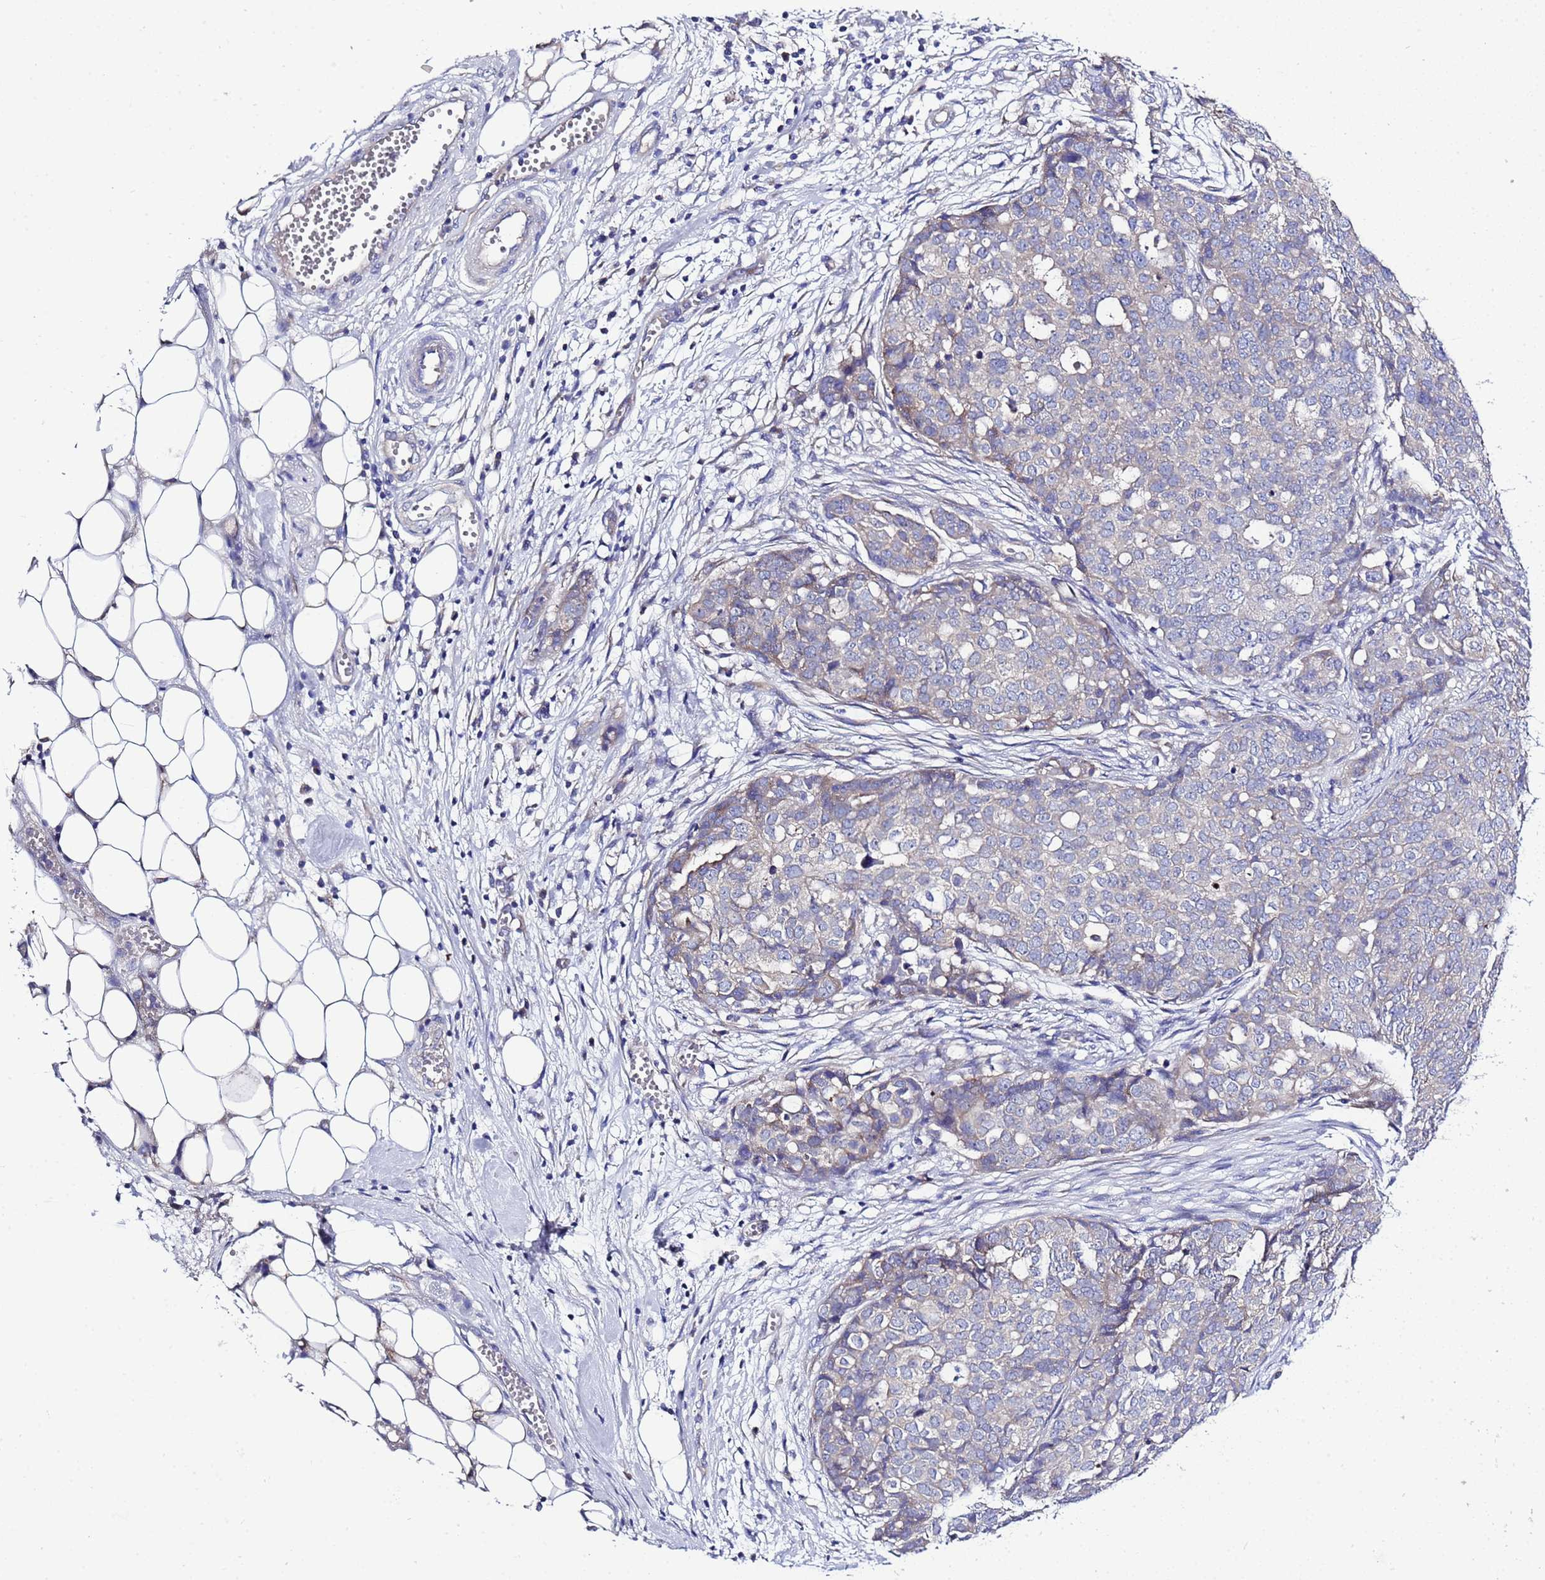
{"staining": {"intensity": "negative", "quantity": "none", "location": "none"}, "tissue": "ovarian cancer", "cell_type": "Tumor cells", "image_type": "cancer", "snomed": [{"axis": "morphology", "description": "Cystadenocarcinoma, serous, NOS"}, {"axis": "topography", "description": "Soft tissue"}, {"axis": "topography", "description": "Ovary"}], "caption": "Protein analysis of ovarian serous cystadenocarcinoma reveals no significant expression in tumor cells. The staining was performed using DAB to visualize the protein expression in brown, while the nuclei were stained in blue with hematoxylin (Magnification: 20x).", "gene": "RC3H2", "patient": {"sex": "female", "age": 57}}